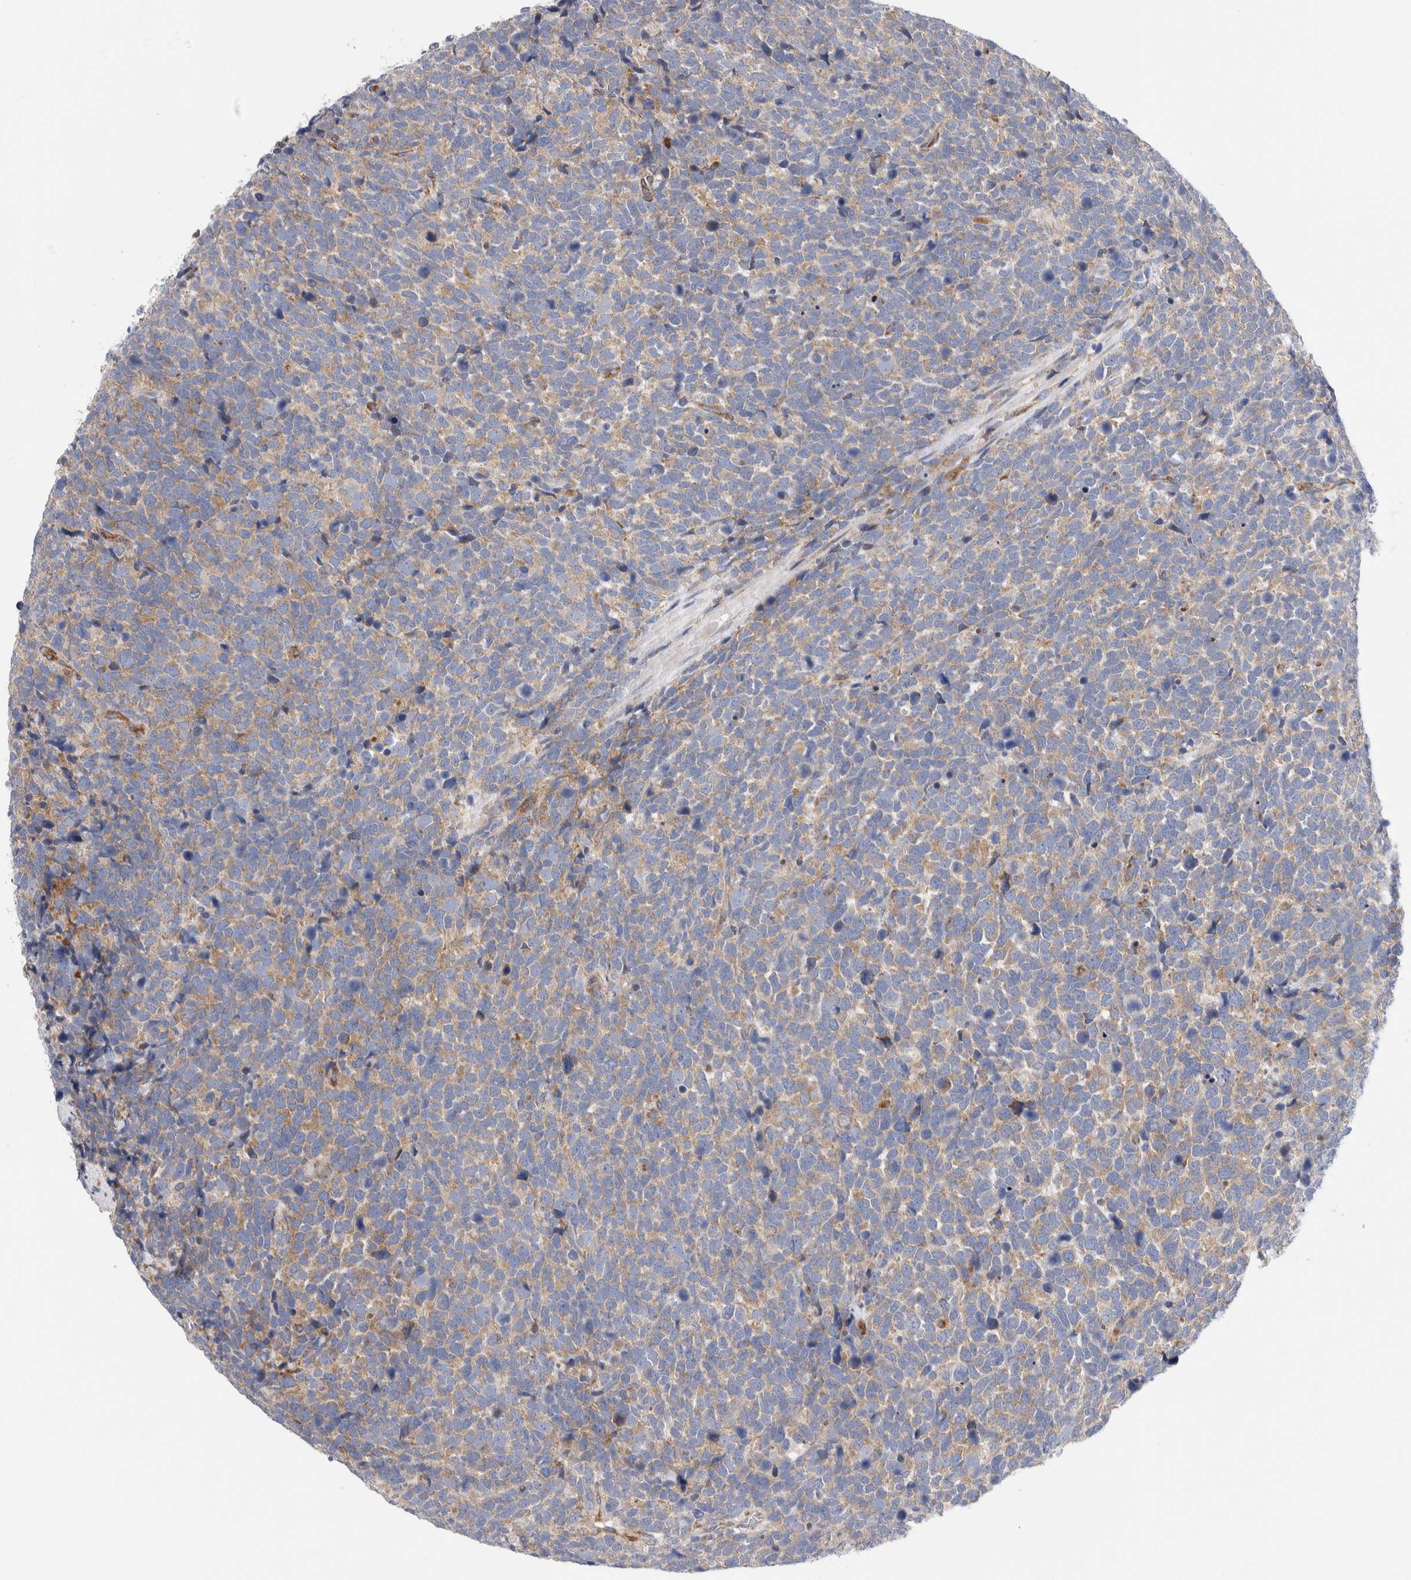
{"staining": {"intensity": "moderate", "quantity": "25%-75%", "location": "cytoplasmic/membranous"}, "tissue": "urothelial cancer", "cell_type": "Tumor cells", "image_type": "cancer", "snomed": [{"axis": "morphology", "description": "Urothelial carcinoma, High grade"}, {"axis": "topography", "description": "Urinary bladder"}], "caption": "Protein expression analysis of urothelial cancer shows moderate cytoplasmic/membranous expression in about 25%-75% of tumor cells. Using DAB (3,3'-diaminobenzidine) (brown) and hematoxylin (blue) stains, captured at high magnification using brightfield microscopy.", "gene": "RACK1", "patient": {"sex": "female", "age": 82}}